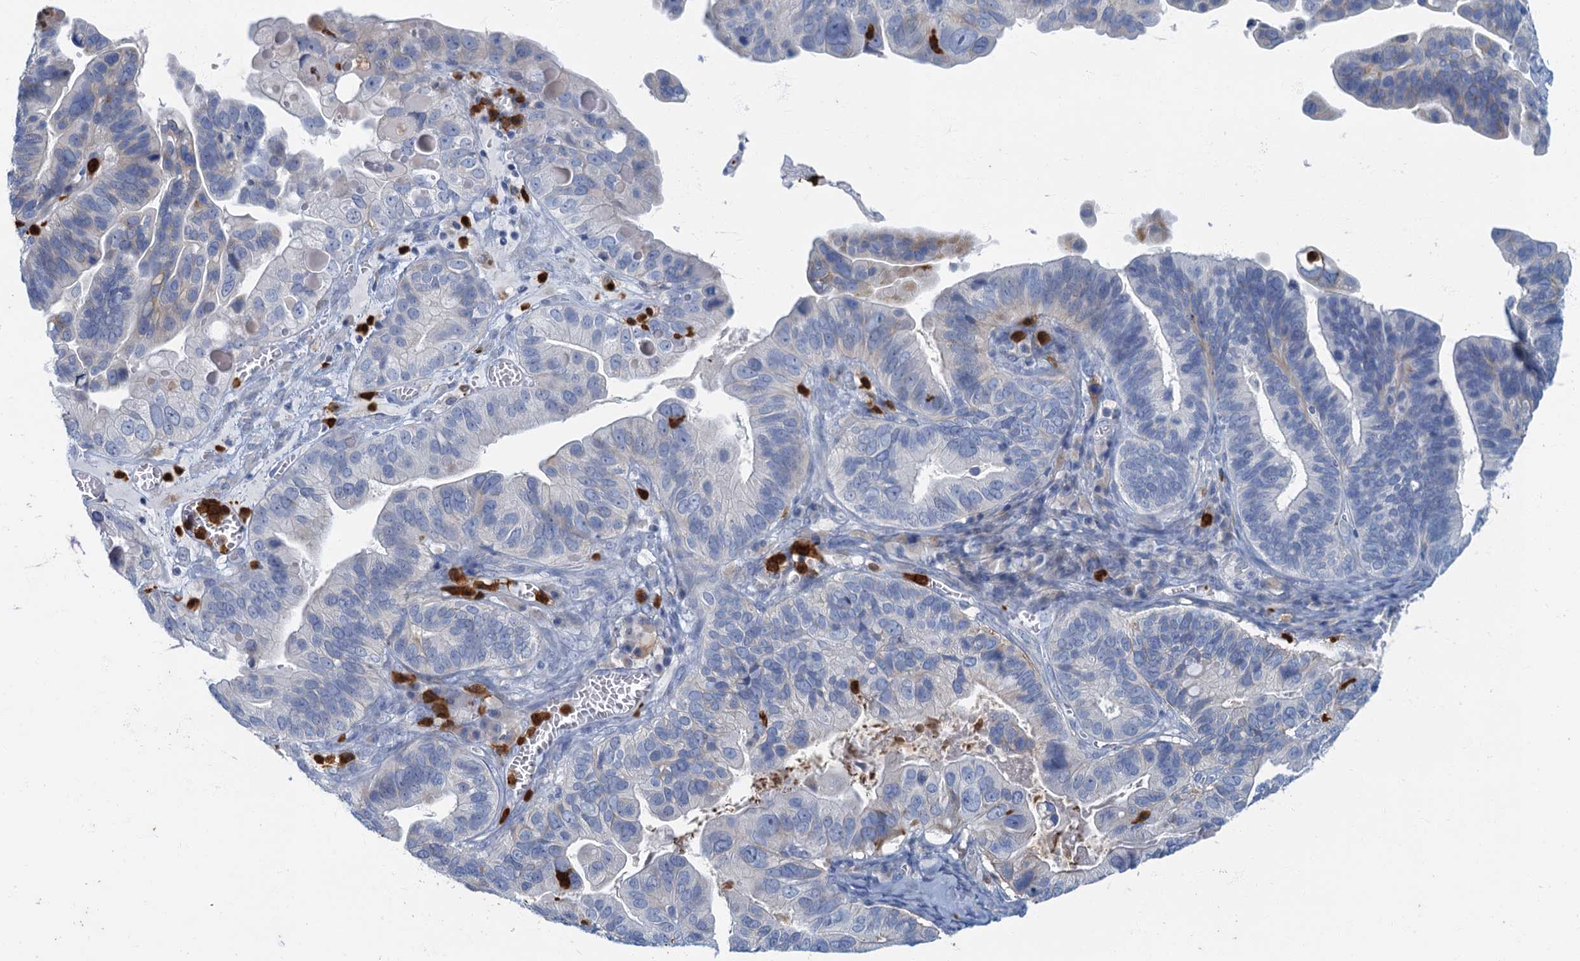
{"staining": {"intensity": "negative", "quantity": "none", "location": "none"}, "tissue": "ovarian cancer", "cell_type": "Tumor cells", "image_type": "cancer", "snomed": [{"axis": "morphology", "description": "Cystadenocarcinoma, serous, NOS"}, {"axis": "topography", "description": "Ovary"}], "caption": "High magnification brightfield microscopy of ovarian serous cystadenocarcinoma stained with DAB (brown) and counterstained with hematoxylin (blue): tumor cells show no significant staining.", "gene": "ANKDD1A", "patient": {"sex": "female", "age": 56}}